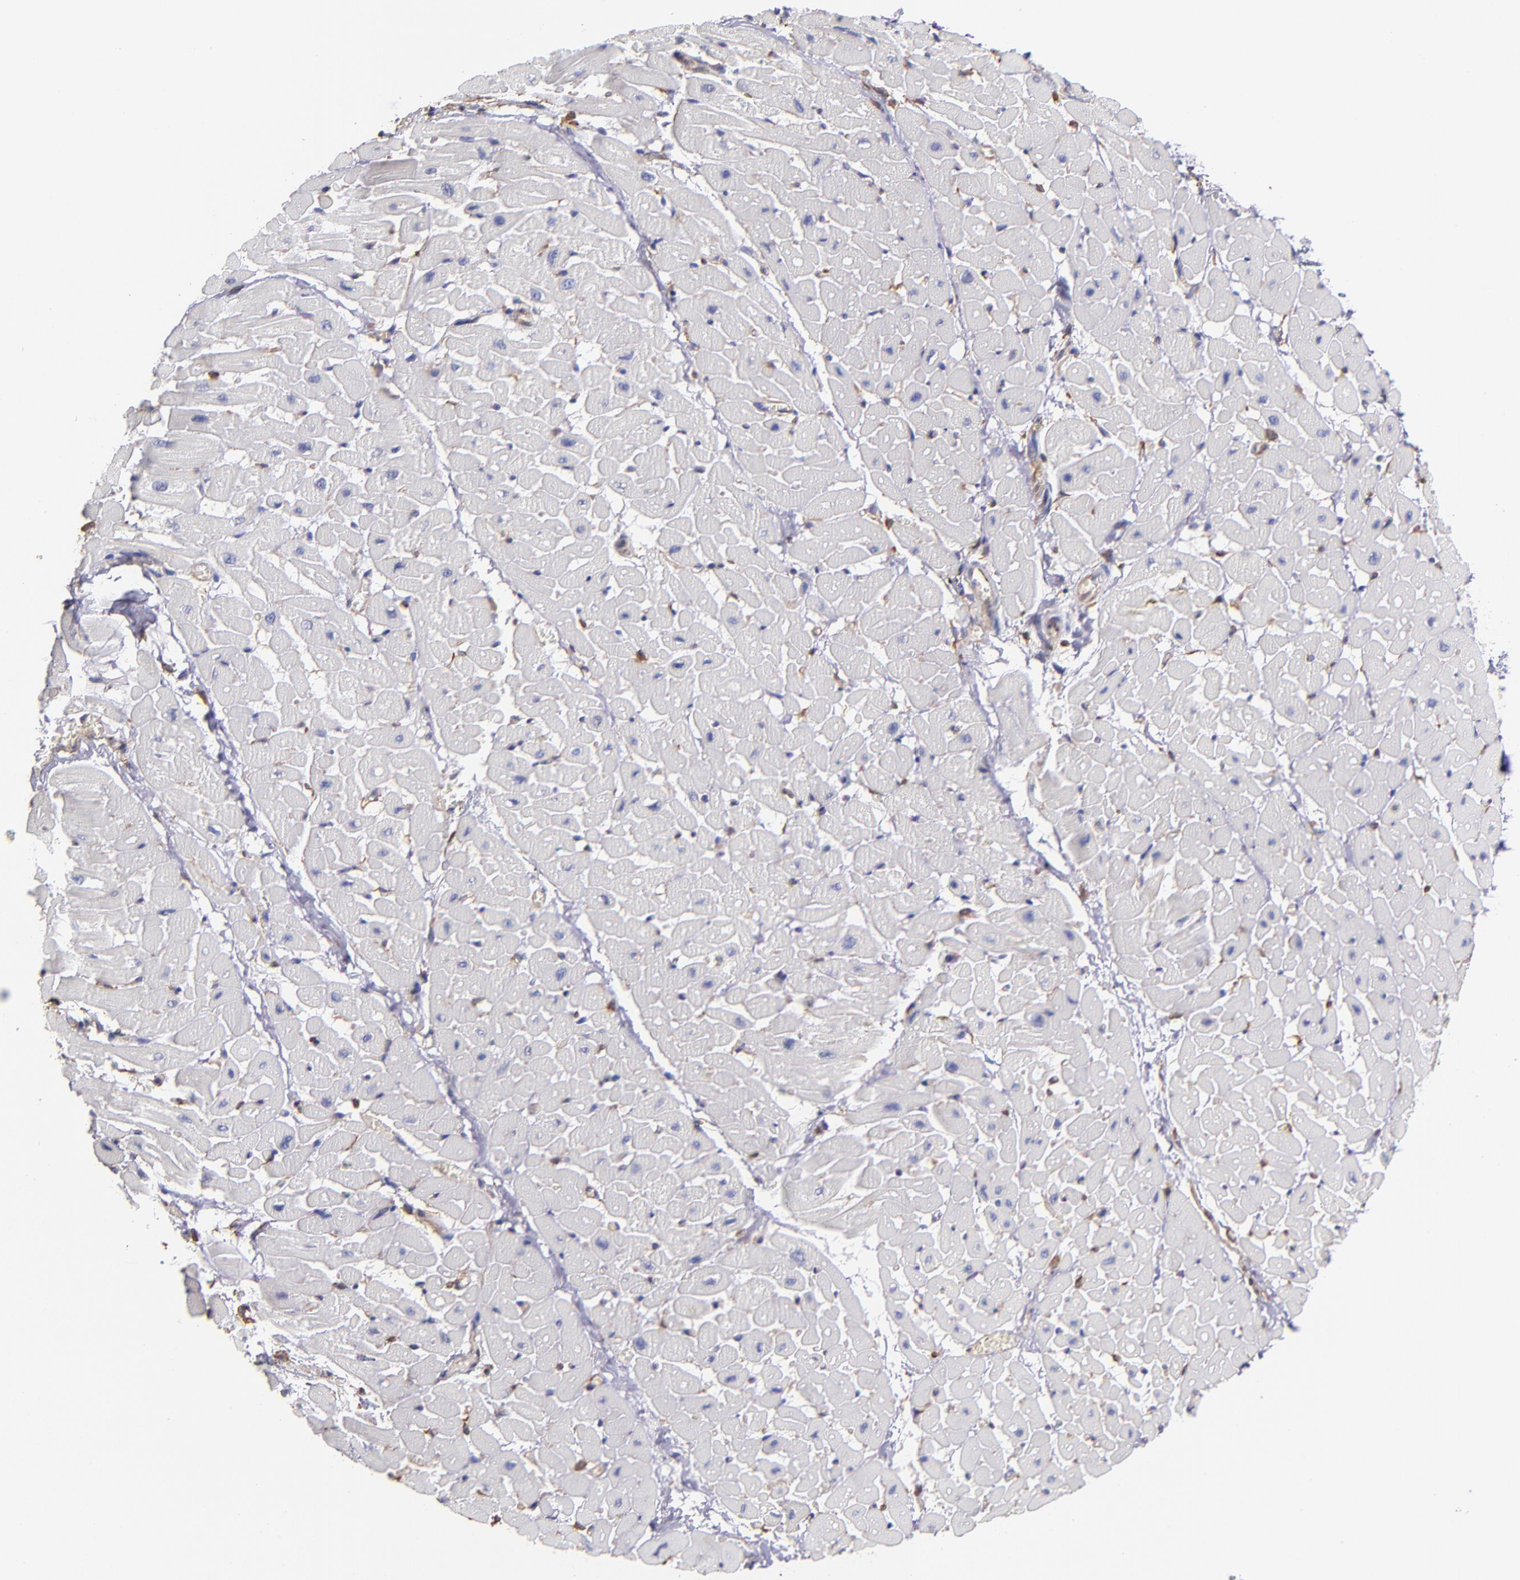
{"staining": {"intensity": "negative", "quantity": "none", "location": "none"}, "tissue": "heart muscle", "cell_type": "Cardiomyocytes", "image_type": "normal", "snomed": [{"axis": "morphology", "description": "Normal tissue, NOS"}, {"axis": "topography", "description": "Heart"}], "caption": "Immunohistochemical staining of benign heart muscle shows no significant staining in cardiomyocytes. (DAB immunohistochemistry visualized using brightfield microscopy, high magnification).", "gene": "ABCC1", "patient": {"sex": "male", "age": 45}}